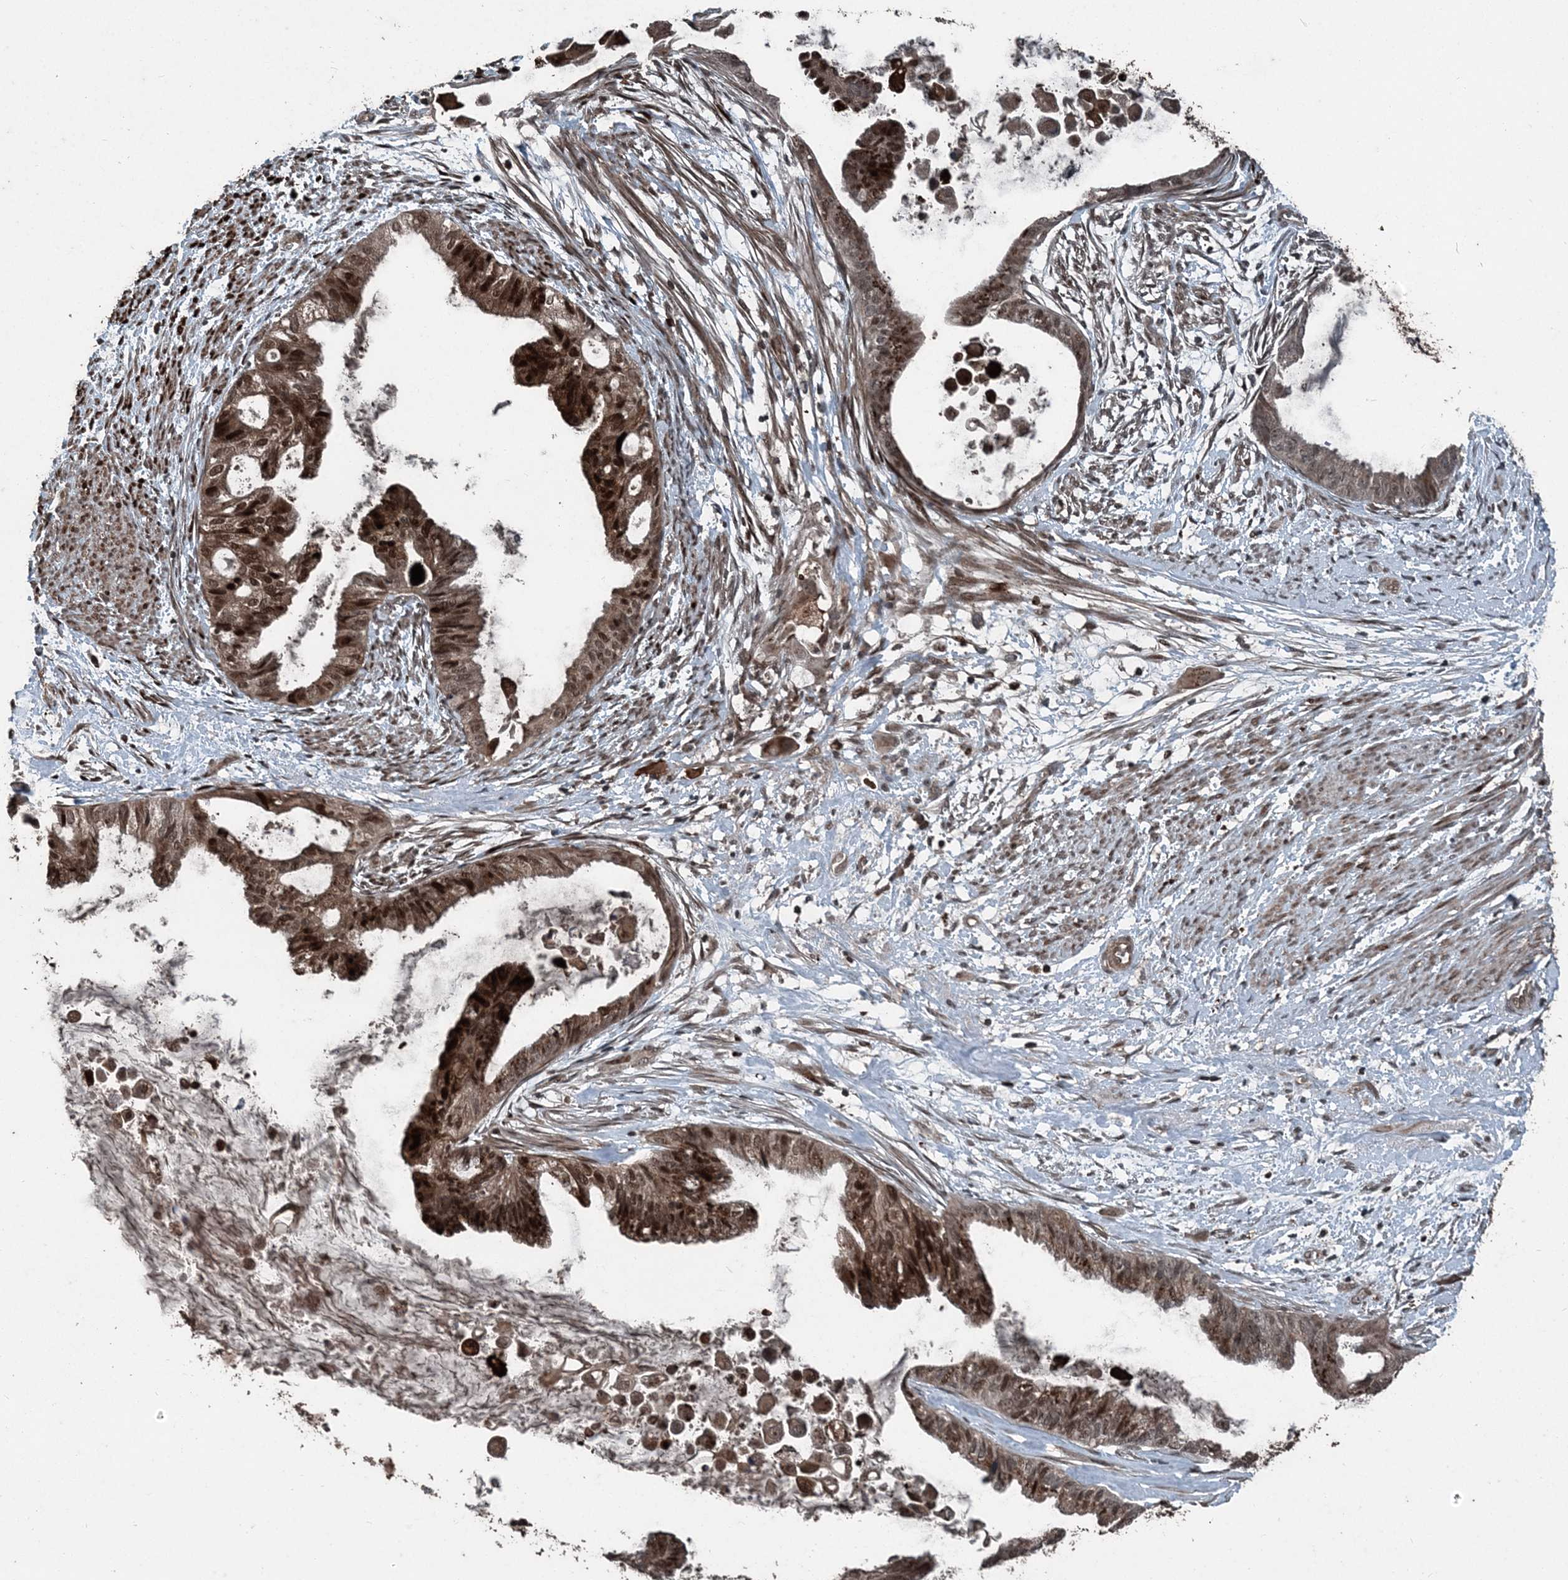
{"staining": {"intensity": "strong", "quantity": ">75%", "location": "cytoplasmic/membranous,nuclear"}, "tissue": "cervical cancer", "cell_type": "Tumor cells", "image_type": "cancer", "snomed": [{"axis": "morphology", "description": "Normal tissue, NOS"}, {"axis": "morphology", "description": "Adenocarcinoma, NOS"}, {"axis": "topography", "description": "Cervix"}, {"axis": "topography", "description": "Endometrium"}], "caption": "Immunohistochemical staining of adenocarcinoma (cervical) exhibits high levels of strong cytoplasmic/membranous and nuclear staining in about >75% of tumor cells.", "gene": "CFL1", "patient": {"sex": "female", "age": 86}}